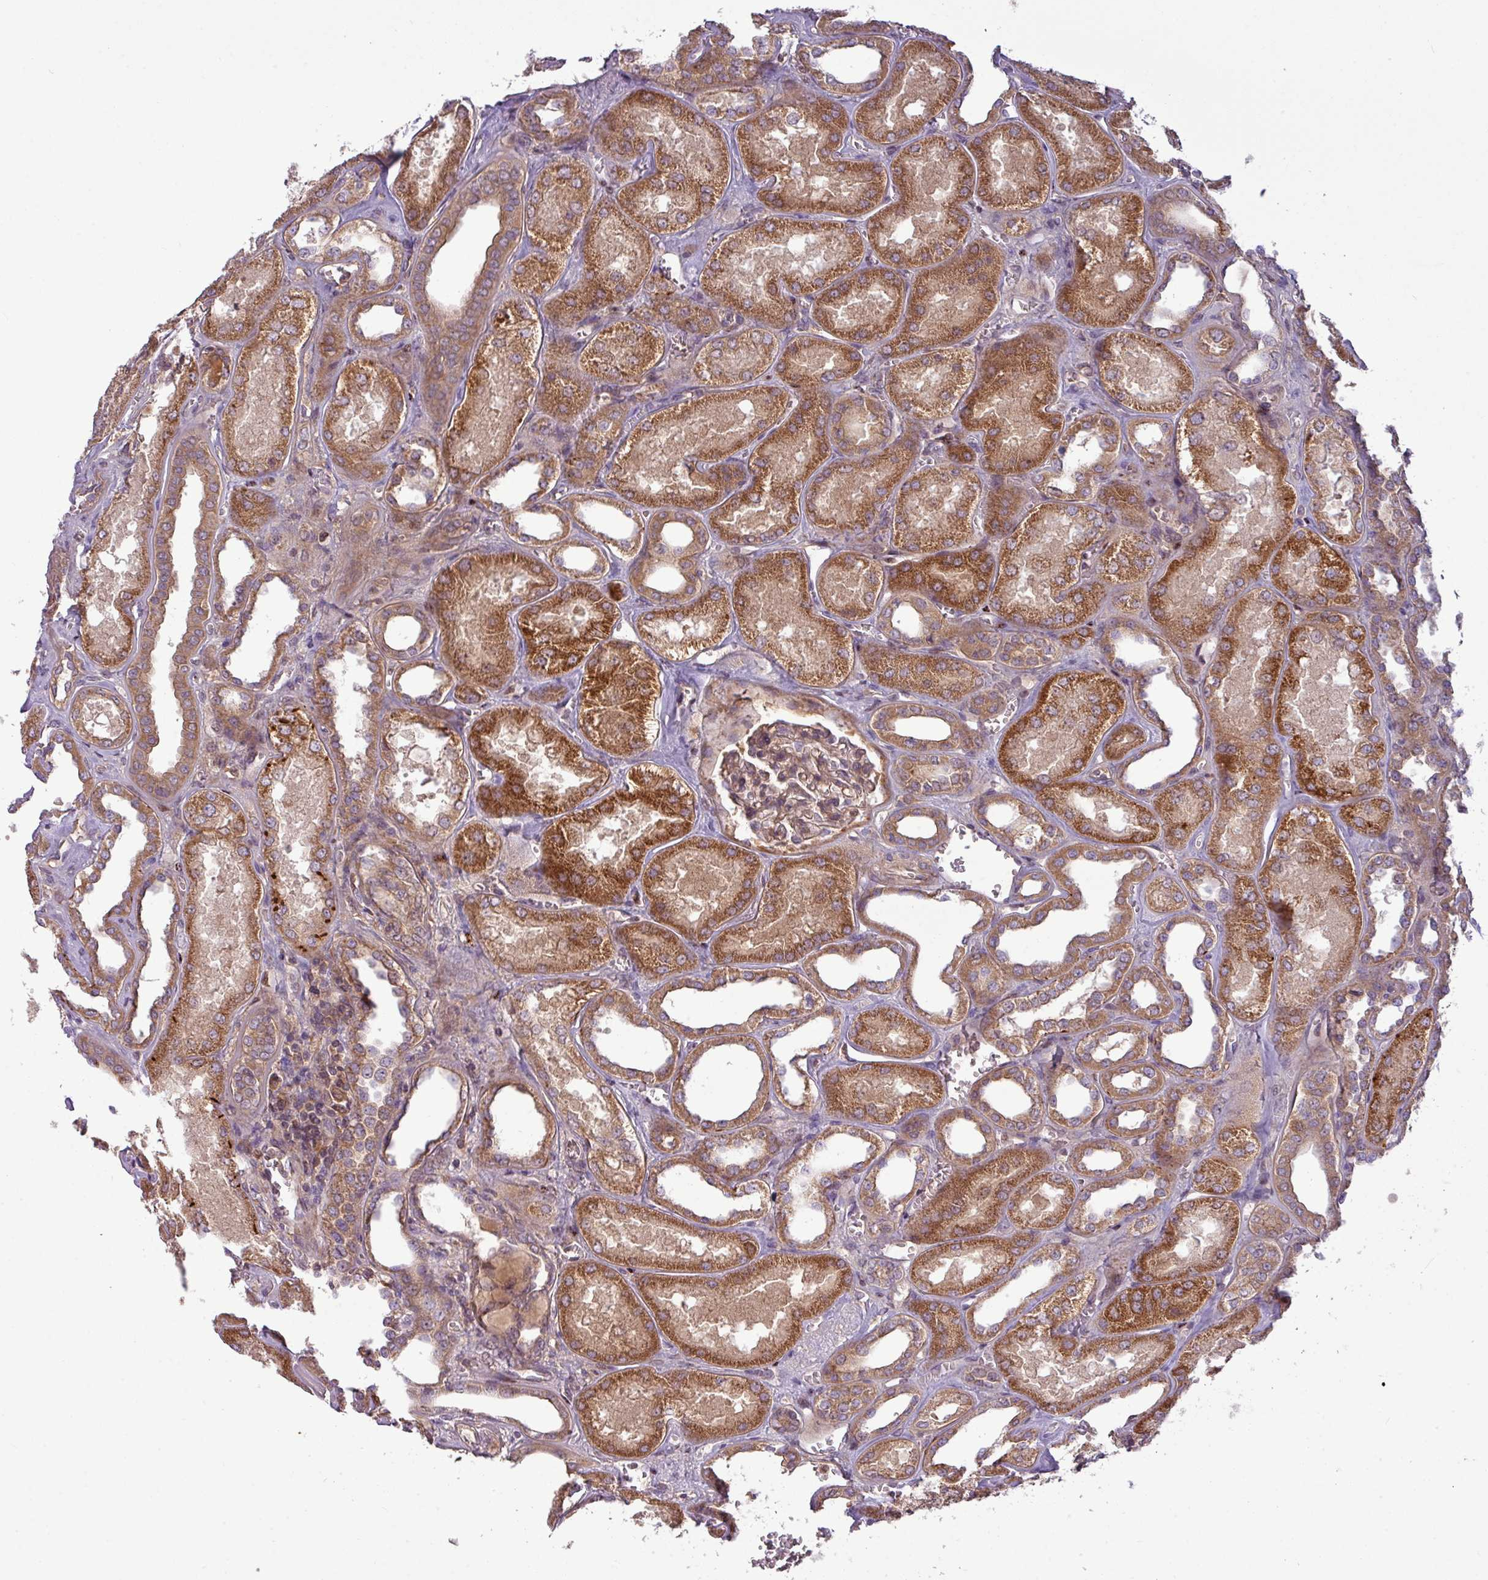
{"staining": {"intensity": "moderate", "quantity": "25%-75%", "location": "cytoplasmic/membranous,nuclear"}, "tissue": "kidney", "cell_type": "Cells in glomeruli", "image_type": "normal", "snomed": [{"axis": "morphology", "description": "Normal tissue, NOS"}, {"axis": "morphology", "description": "Adenocarcinoma, NOS"}, {"axis": "topography", "description": "Kidney"}], "caption": "Protein staining exhibits moderate cytoplasmic/membranous,nuclear staining in approximately 25%-75% of cells in glomeruli in normal kidney. Immunohistochemistry (ihc) stains the protein in brown and the nuclei are stained blue.", "gene": "PAPLN", "patient": {"sex": "female", "age": 68}}